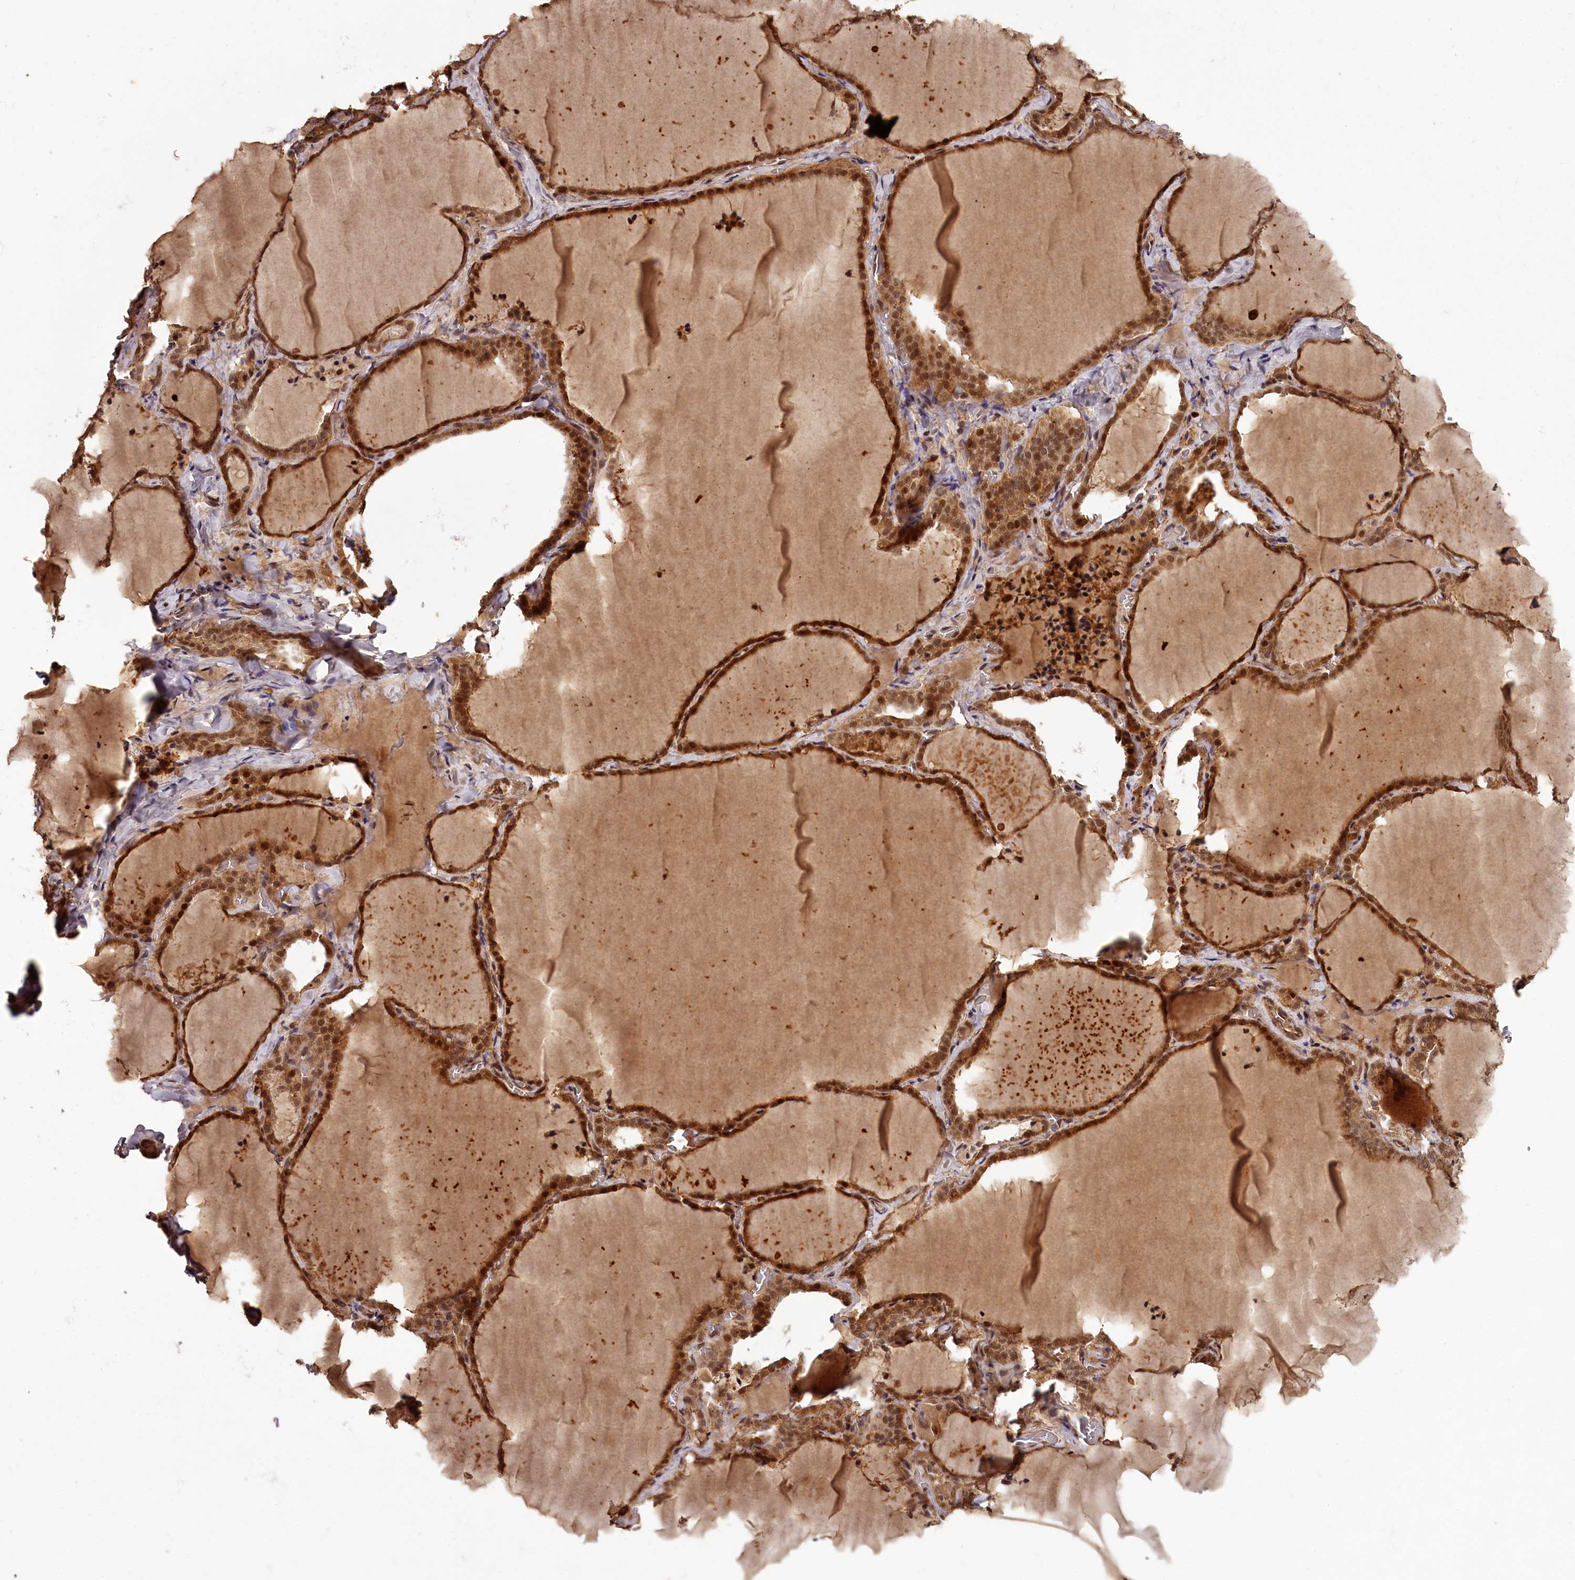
{"staining": {"intensity": "strong", "quantity": ">75%", "location": "cytoplasmic/membranous,nuclear"}, "tissue": "thyroid gland", "cell_type": "Glandular cells", "image_type": "normal", "snomed": [{"axis": "morphology", "description": "Normal tissue, NOS"}, {"axis": "topography", "description": "Thyroid gland"}], "caption": "The image exhibits staining of benign thyroid gland, revealing strong cytoplasmic/membranous,nuclear protein expression (brown color) within glandular cells. (Brightfield microscopy of DAB IHC at high magnification).", "gene": "MAML3", "patient": {"sex": "female", "age": 22}}